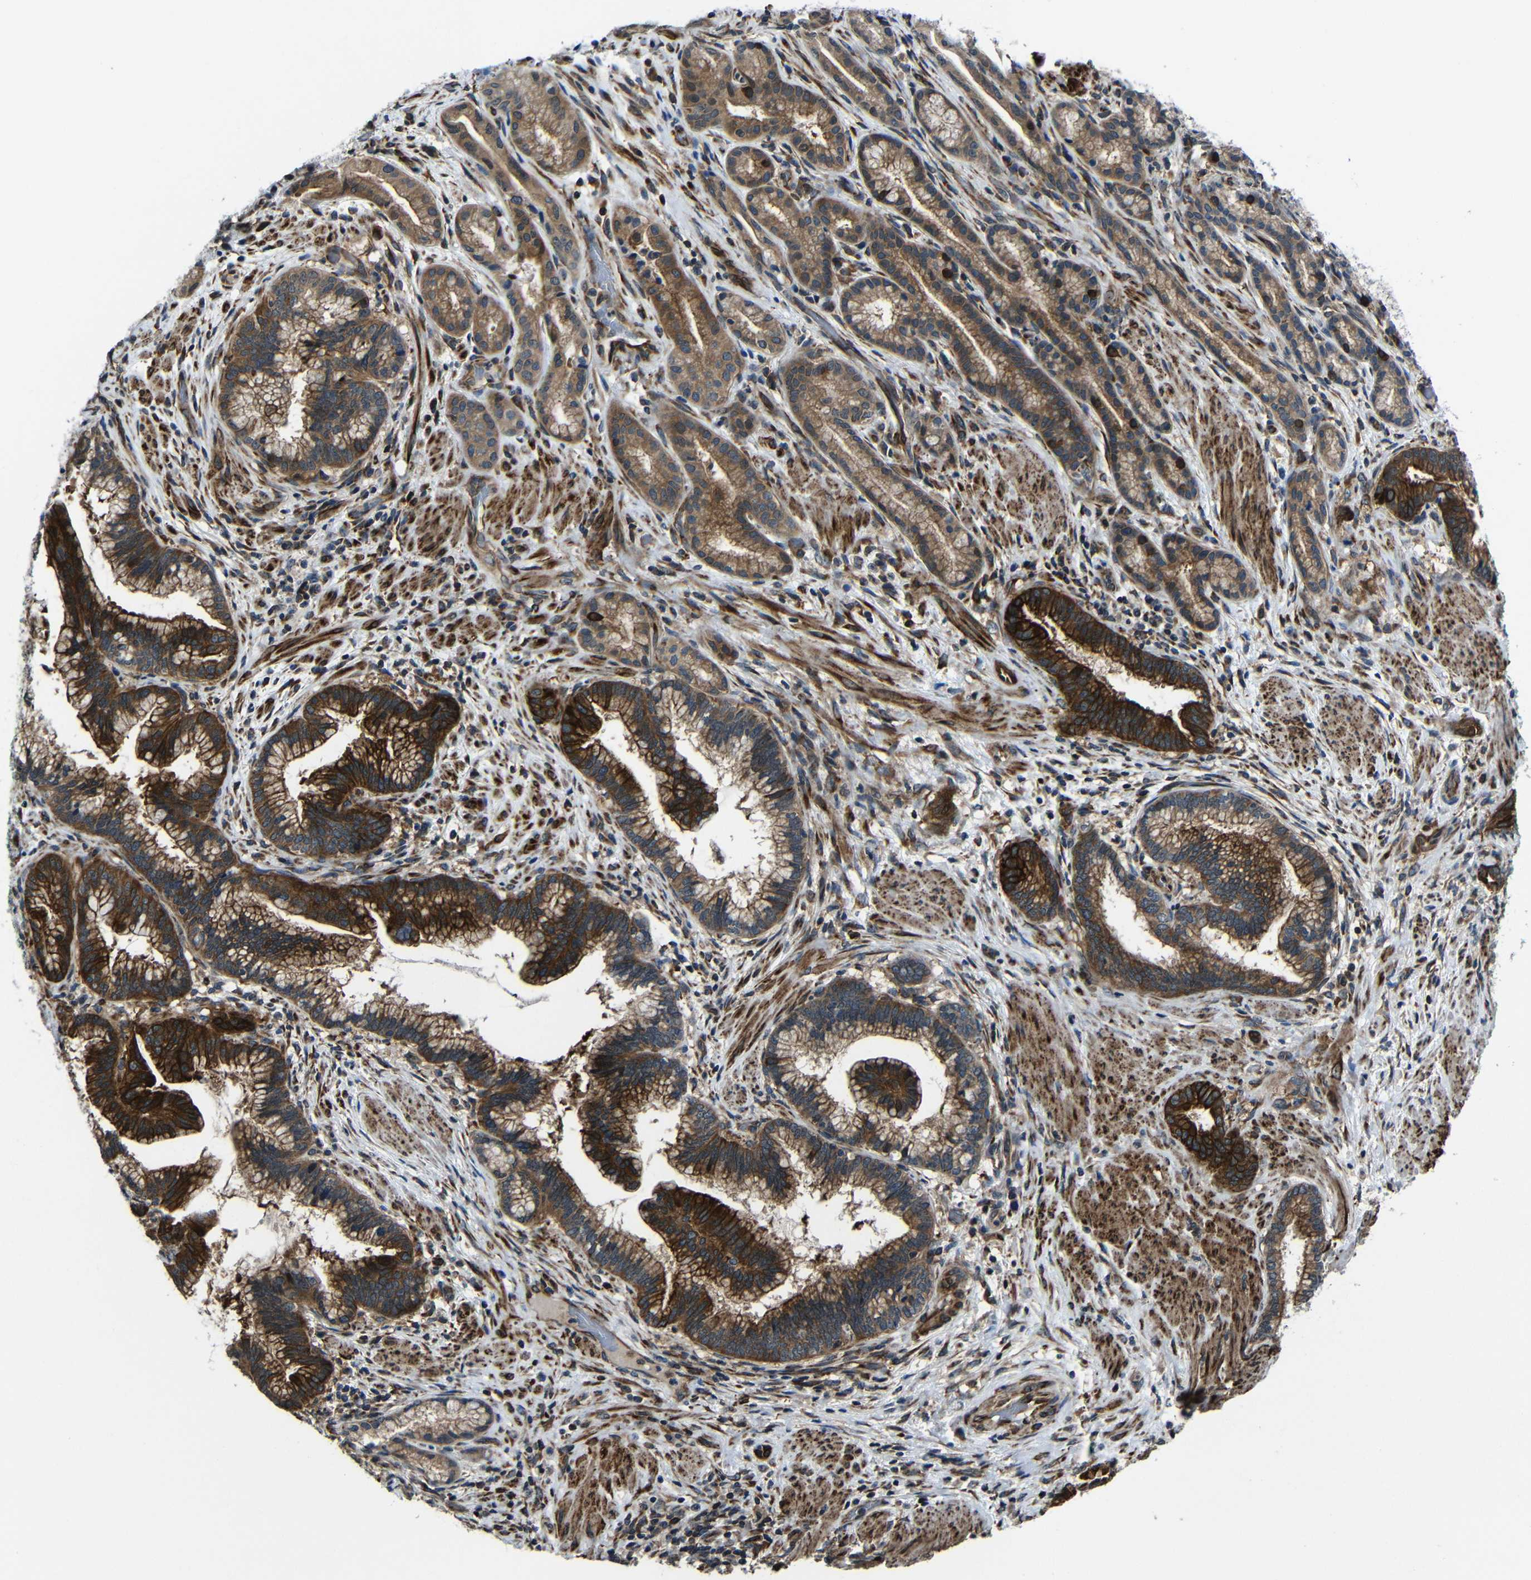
{"staining": {"intensity": "strong", "quantity": ">75%", "location": "cytoplasmic/membranous"}, "tissue": "pancreatic cancer", "cell_type": "Tumor cells", "image_type": "cancer", "snomed": [{"axis": "morphology", "description": "Adenocarcinoma, NOS"}, {"axis": "topography", "description": "Pancreas"}], "caption": "A brown stain highlights strong cytoplasmic/membranous positivity of a protein in adenocarcinoma (pancreatic) tumor cells.", "gene": "KIAA0513", "patient": {"sex": "female", "age": 64}}